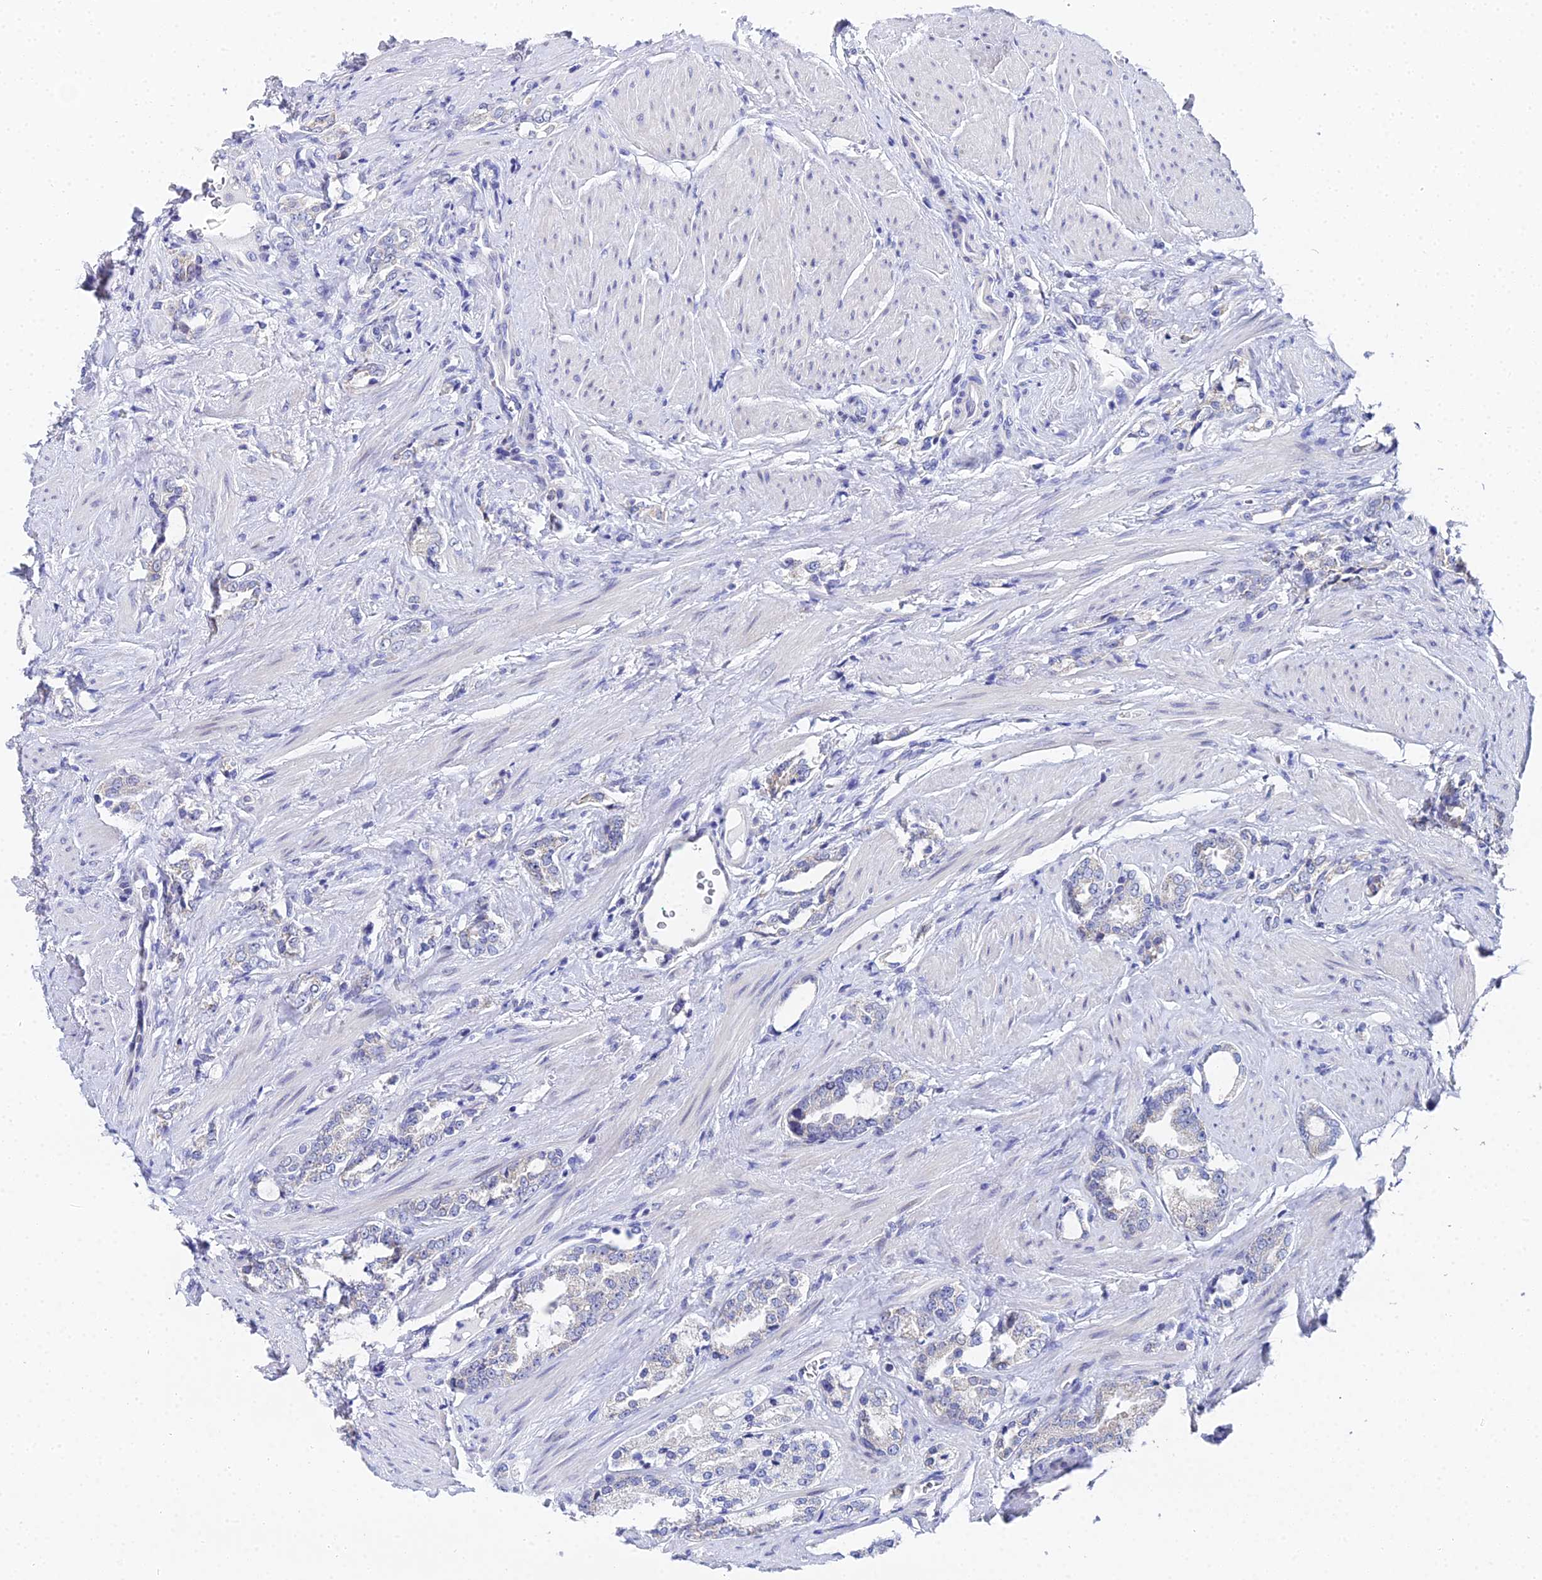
{"staining": {"intensity": "negative", "quantity": "none", "location": "none"}, "tissue": "prostate cancer", "cell_type": "Tumor cells", "image_type": "cancer", "snomed": [{"axis": "morphology", "description": "Adenocarcinoma, High grade"}, {"axis": "topography", "description": "Prostate"}], "caption": "DAB immunohistochemical staining of human prostate high-grade adenocarcinoma exhibits no significant expression in tumor cells. The staining was performed using DAB (3,3'-diaminobenzidine) to visualize the protein expression in brown, while the nuclei were stained in blue with hematoxylin (Magnification: 20x).", "gene": "OCM", "patient": {"sex": "male", "age": 64}}